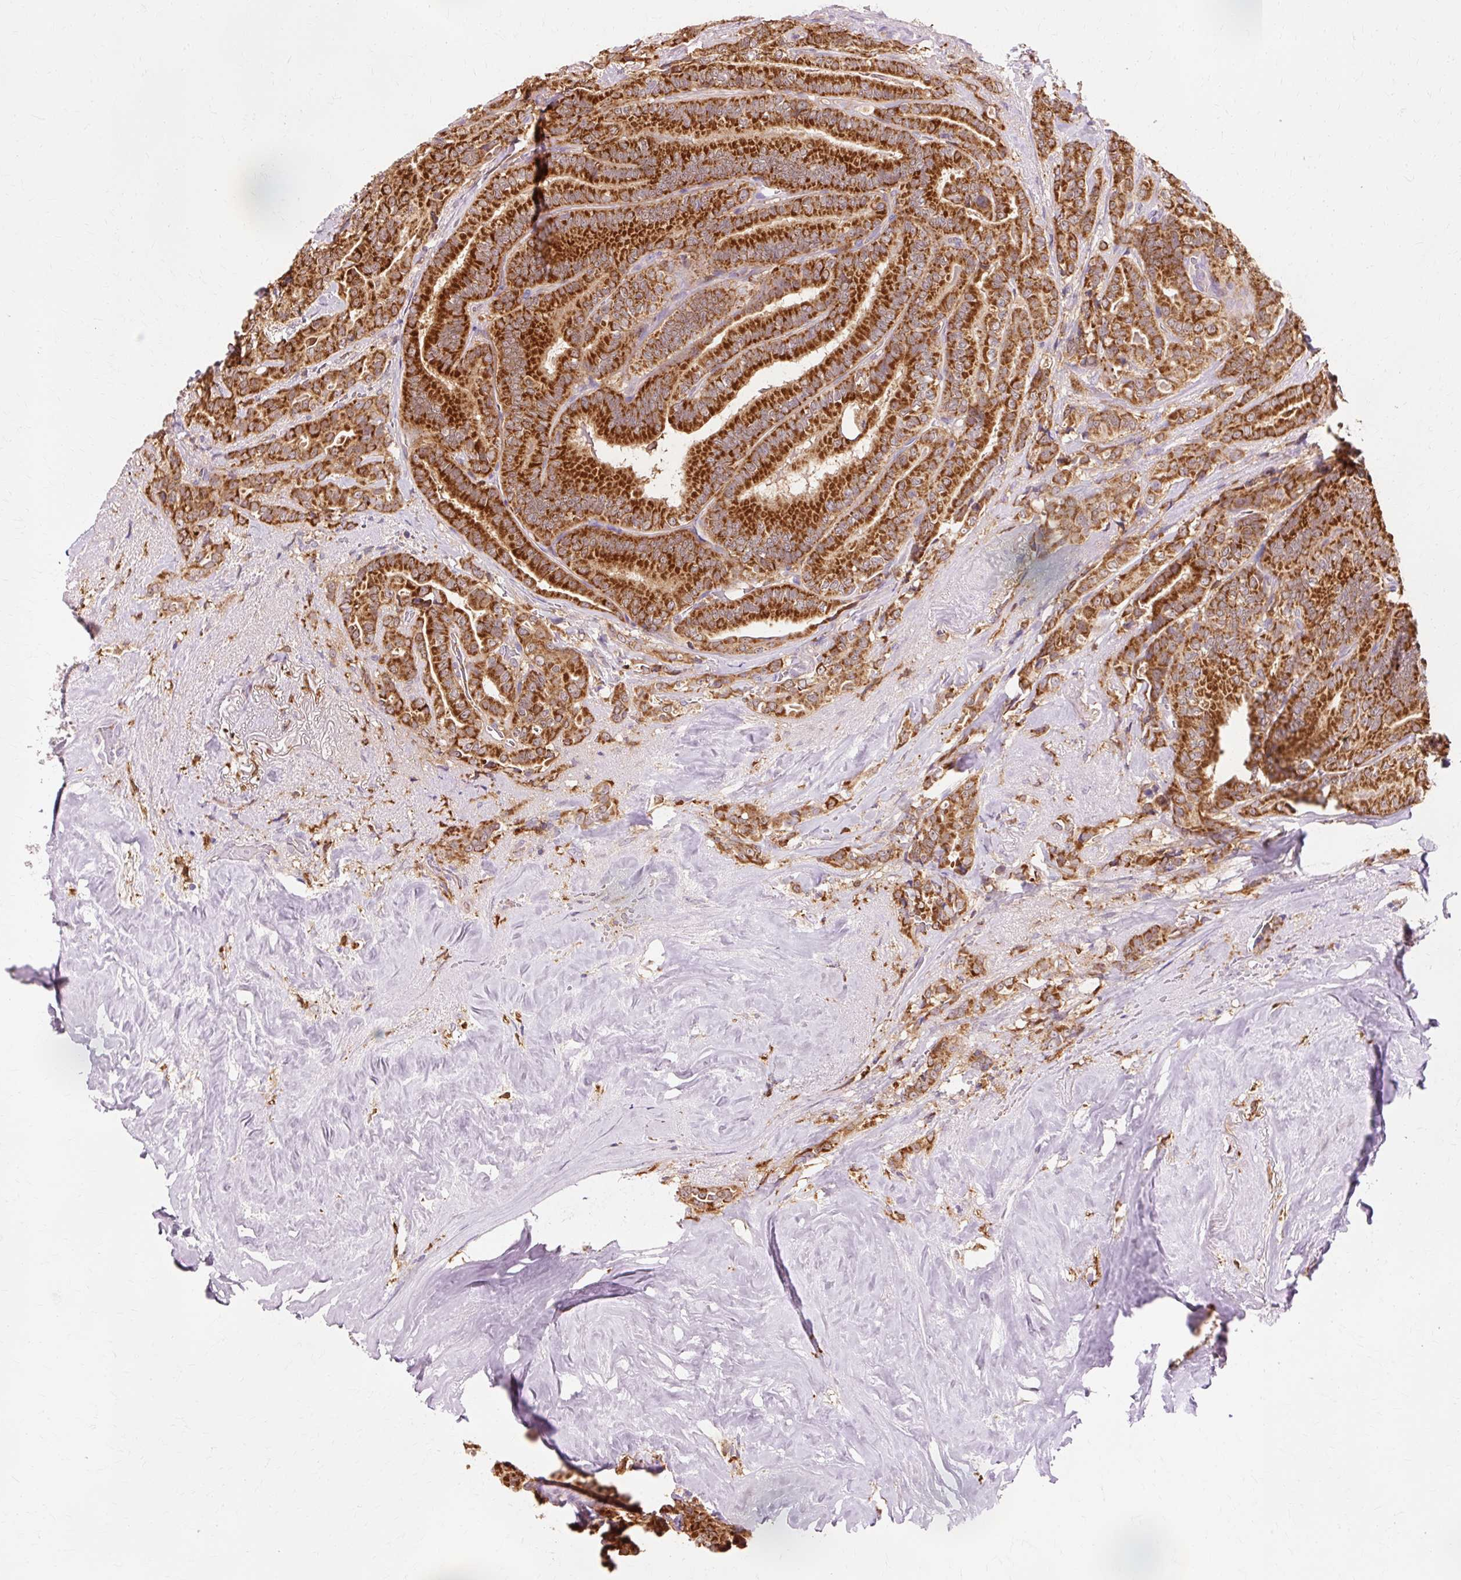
{"staining": {"intensity": "strong", "quantity": ">75%", "location": "cytoplasmic/membranous"}, "tissue": "thyroid cancer", "cell_type": "Tumor cells", "image_type": "cancer", "snomed": [{"axis": "morphology", "description": "Papillary adenocarcinoma, NOS"}, {"axis": "topography", "description": "Thyroid gland"}], "caption": "Immunohistochemistry (IHC) of human thyroid cancer (papillary adenocarcinoma) reveals high levels of strong cytoplasmic/membranous staining in approximately >75% of tumor cells. The staining was performed using DAB (3,3'-diaminobenzidine), with brown indicating positive protein expression. Nuclei are stained blue with hematoxylin.", "gene": "GPX1", "patient": {"sex": "male", "age": 61}}